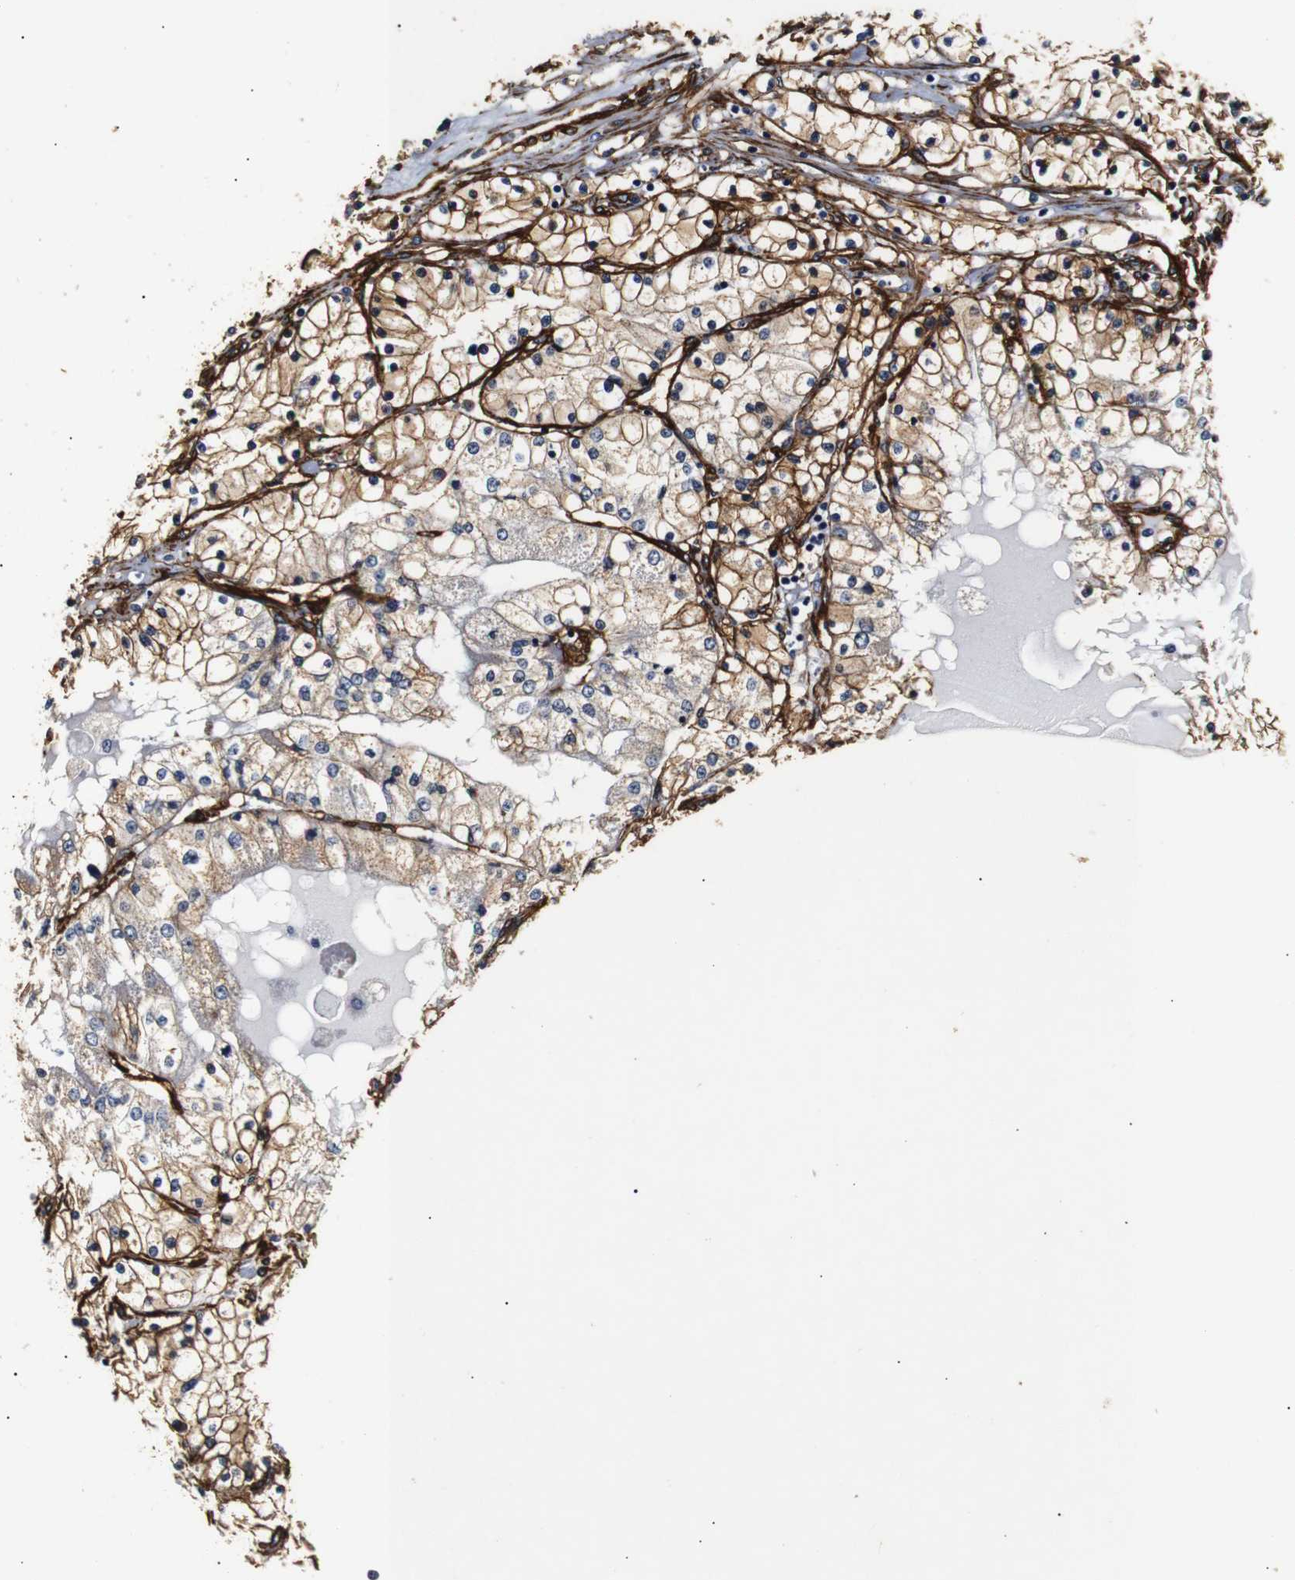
{"staining": {"intensity": "moderate", "quantity": ">75%", "location": "cytoplasmic/membranous"}, "tissue": "renal cancer", "cell_type": "Tumor cells", "image_type": "cancer", "snomed": [{"axis": "morphology", "description": "Adenocarcinoma, NOS"}, {"axis": "topography", "description": "Kidney"}], "caption": "Immunohistochemistry image of renal cancer (adenocarcinoma) stained for a protein (brown), which exhibits medium levels of moderate cytoplasmic/membranous expression in approximately >75% of tumor cells.", "gene": "CAV2", "patient": {"sex": "male", "age": 68}}